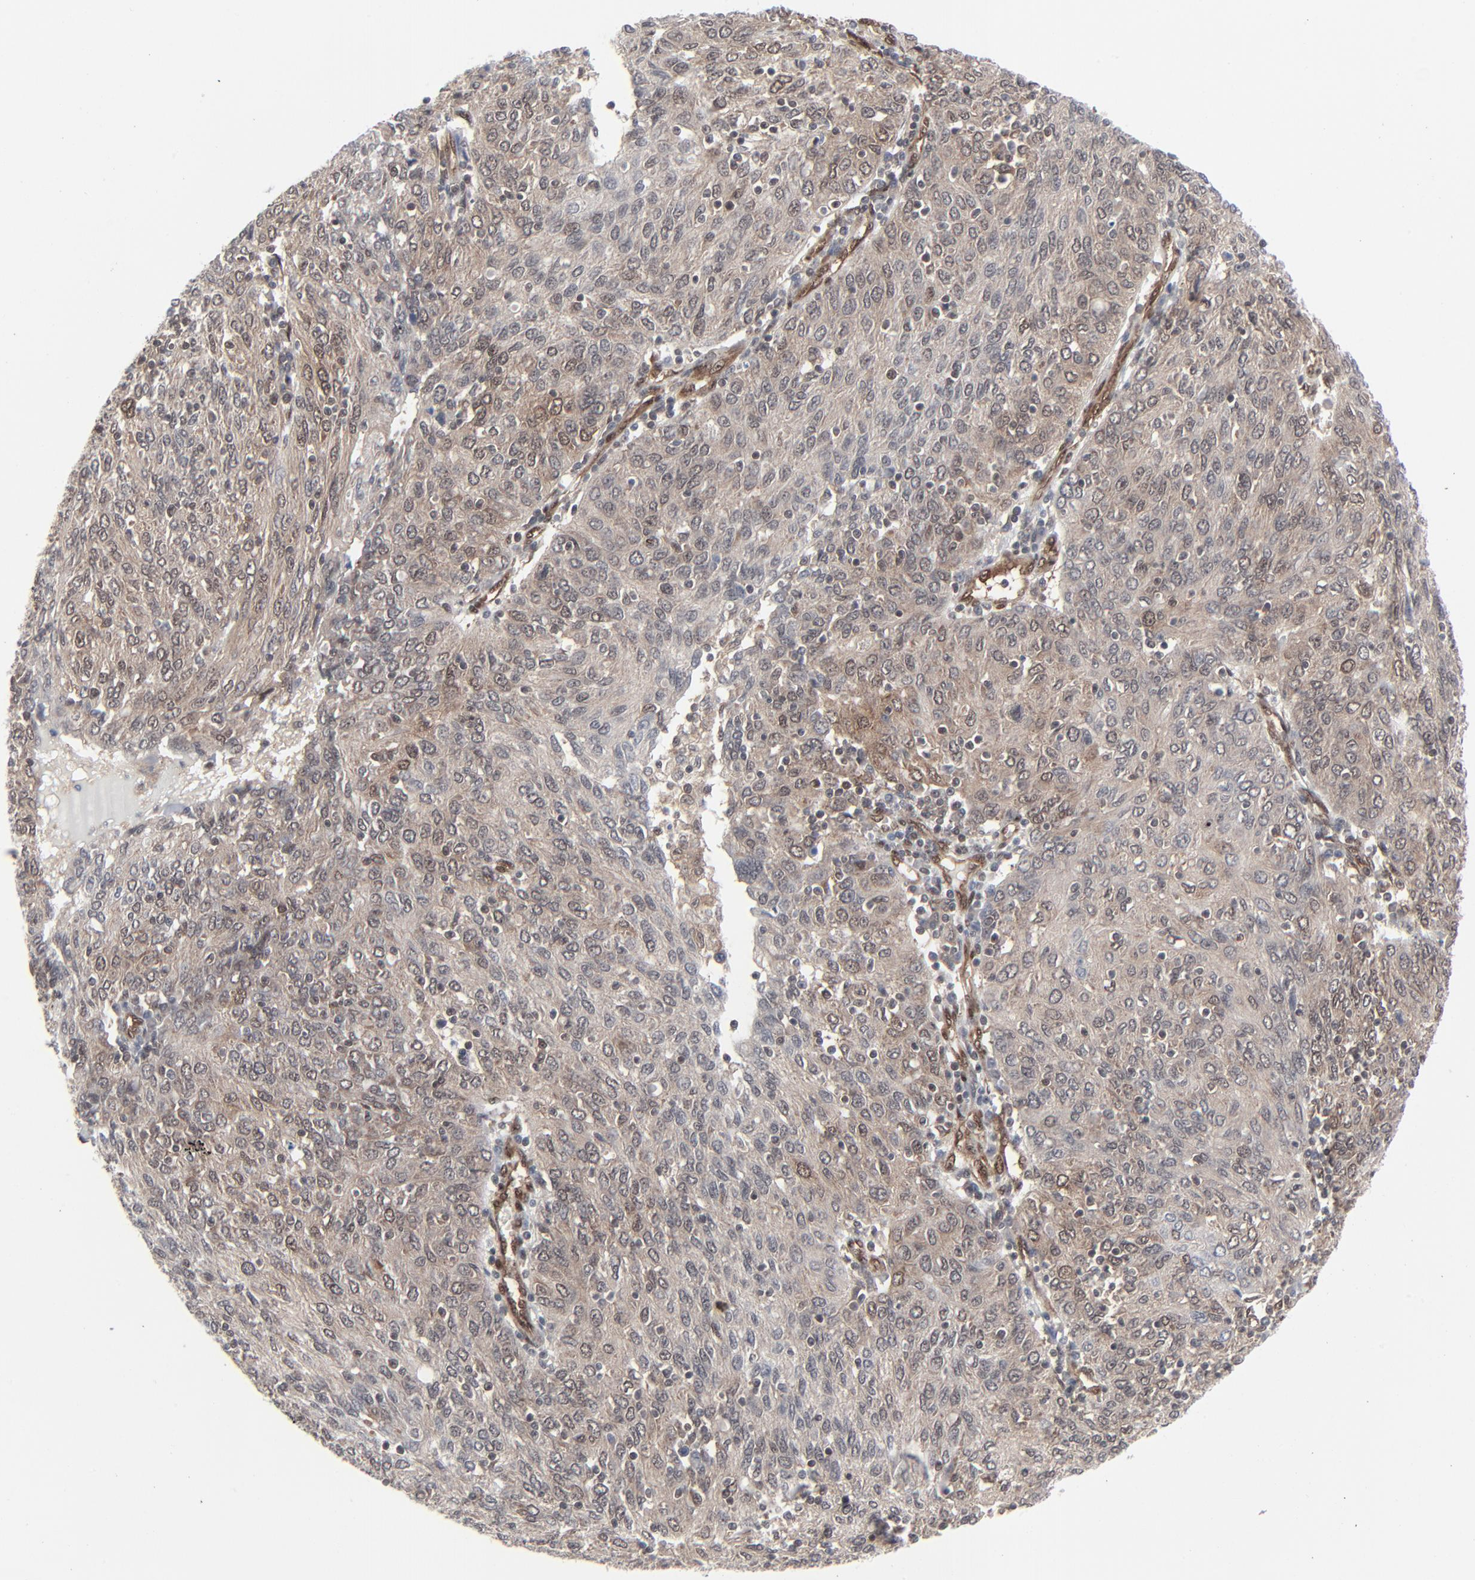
{"staining": {"intensity": "weak", "quantity": "25%-75%", "location": "cytoplasmic/membranous,nuclear"}, "tissue": "ovarian cancer", "cell_type": "Tumor cells", "image_type": "cancer", "snomed": [{"axis": "morphology", "description": "Carcinoma, endometroid"}, {"axis": "topography", "description": "Ovary"}], "caption": "Protein positivity by immunohistochemistry reveals weak cytoplasmic/membranous and nuclear positivity in approximately 25%-75% of tumor cells in endometroid carcinoma (ovarian).", "gene": "AKT1", "patient": {"sex": "female", "age": 50}}